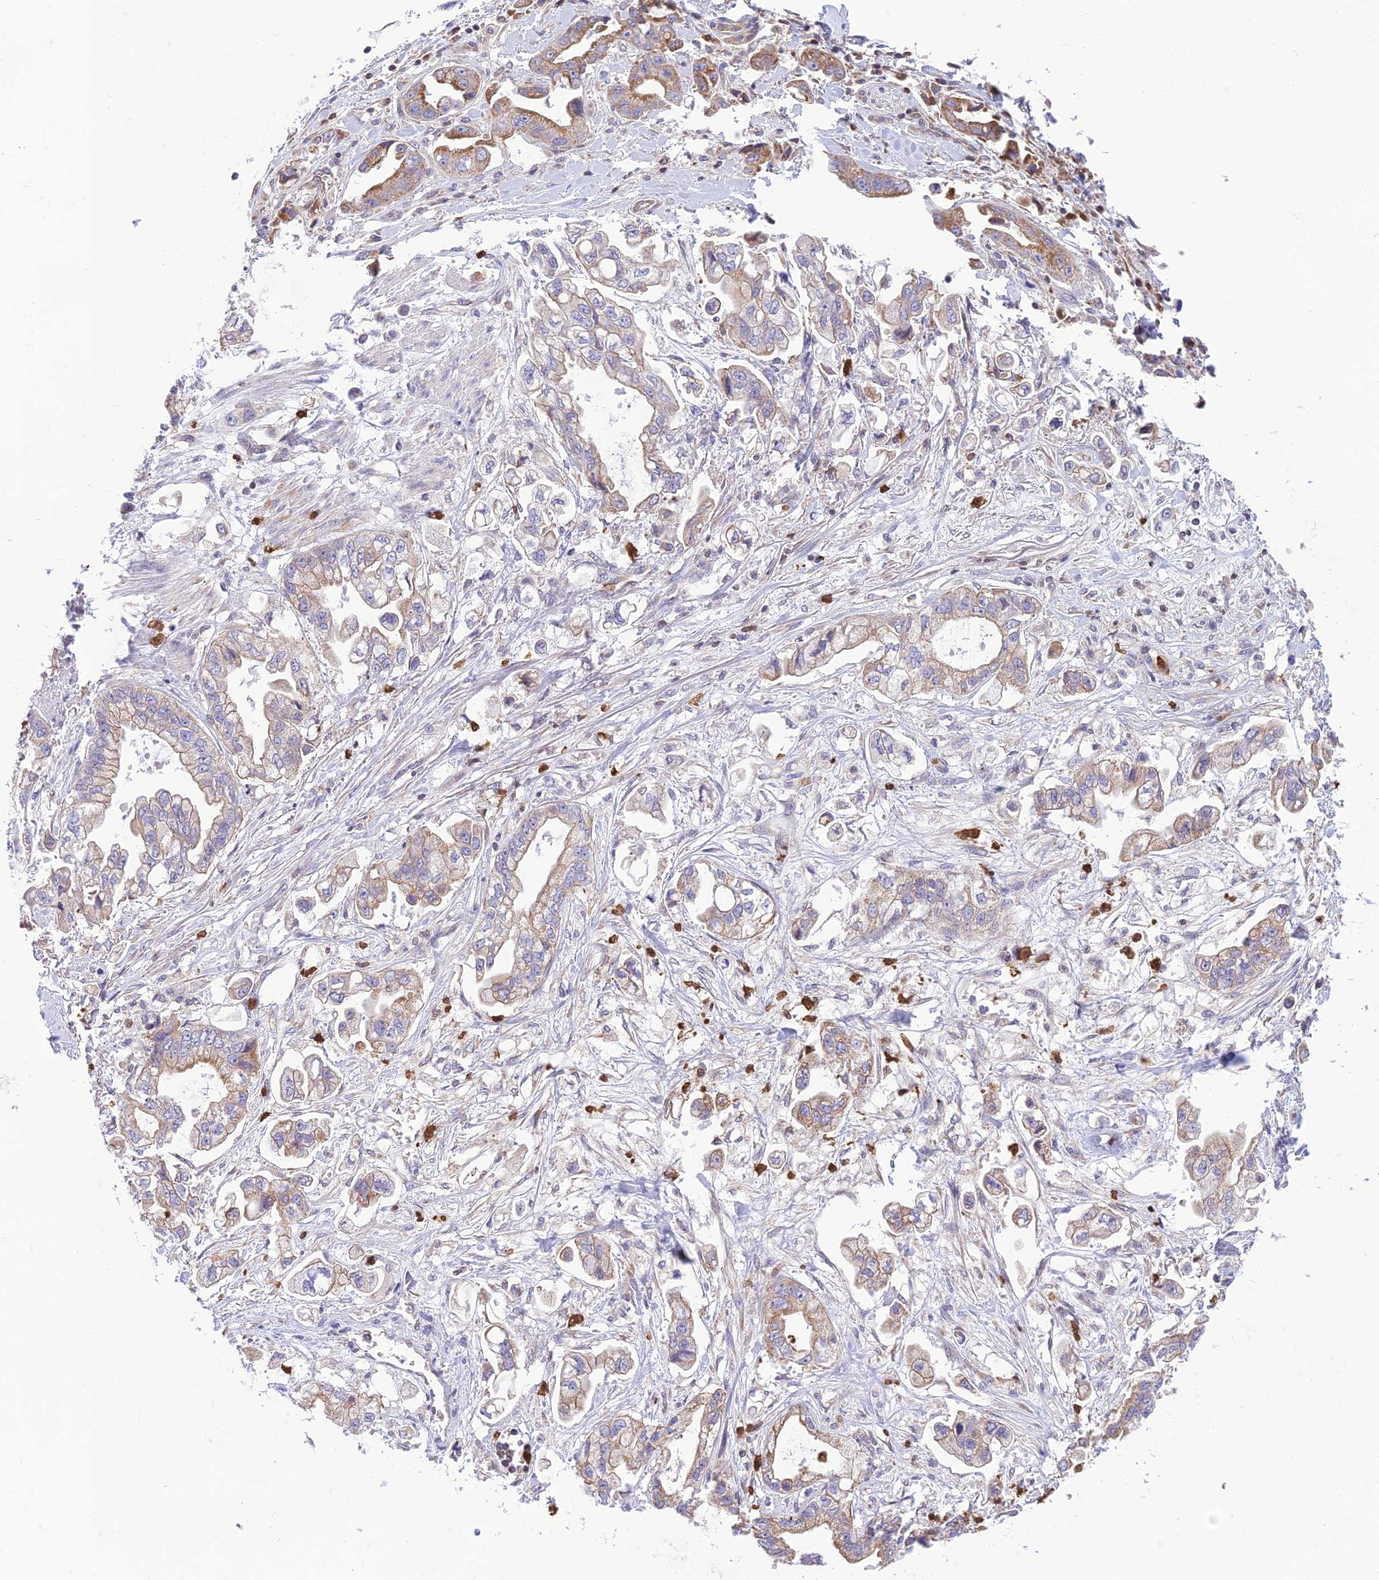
{"staining": {"intensity": "weak", "quantity": "25%-75%", "location": "cytoplasmic/membranous"}, "tissue": "stomach cancer", "cell_type": "Tumor cells", "image_type": "cancer", "snomed": [{"axis": "morphology", "description": "Adenocarcinoma, NOS"}, {"axis": "topography", "description": "Stomach"}], "caption": "High-magnification brightfield microscopy of stomach cancer stained with DAB (3,3'-diaminobenzidine) (brown) and counterstained with hematoxylin (blue). tumor cells exhibit weak cytoplasmic/membranous positivity is identified in approximately25%-75% of cells.", "gene": "PKHD1L1", "patient": {"sex": "male", "age": 62}}